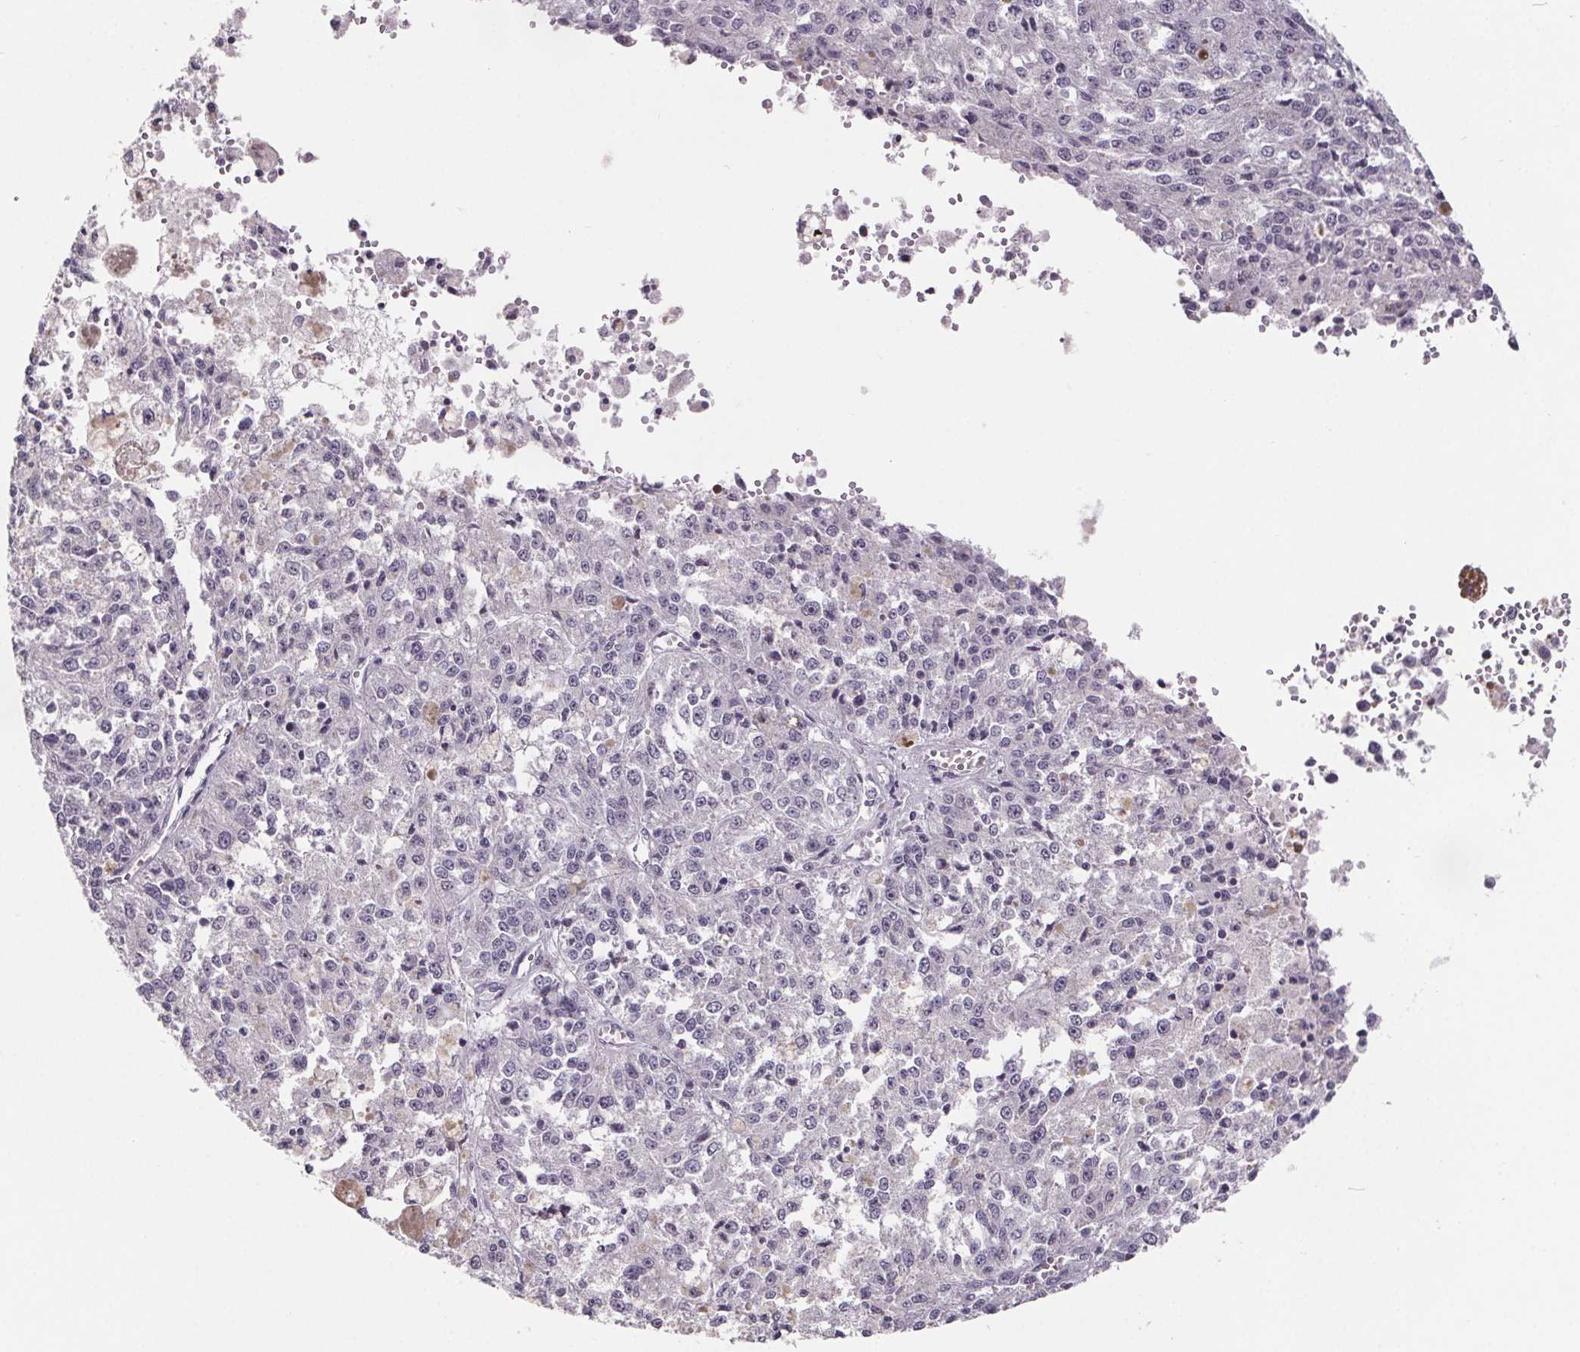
{"staining": {"intensity": "negative", "quantity": "none", "location": "none"}, "tissue": "melanoma", "cell_type": "Tumor cells", "image_type": "cancer", "snomed": [{"axis": "morphology", "description": "Malignant melanoma, Metastatic site"}, {"axis": "topography", "description": "Lymph node"}], "caption": "This histopathology image is of malignant melanoma (metastatic site) stained with IHC to label a protein in brown with the nuclei are counter-stained blue. There is no expression in tumor cells. (DAB (3,3'-diaminobenzidine) immunohistochemistry (IHC) with hematoxylin counter stain).", "gene": "NKX6-1", "patient": {"sex": "female", "age": 64}}